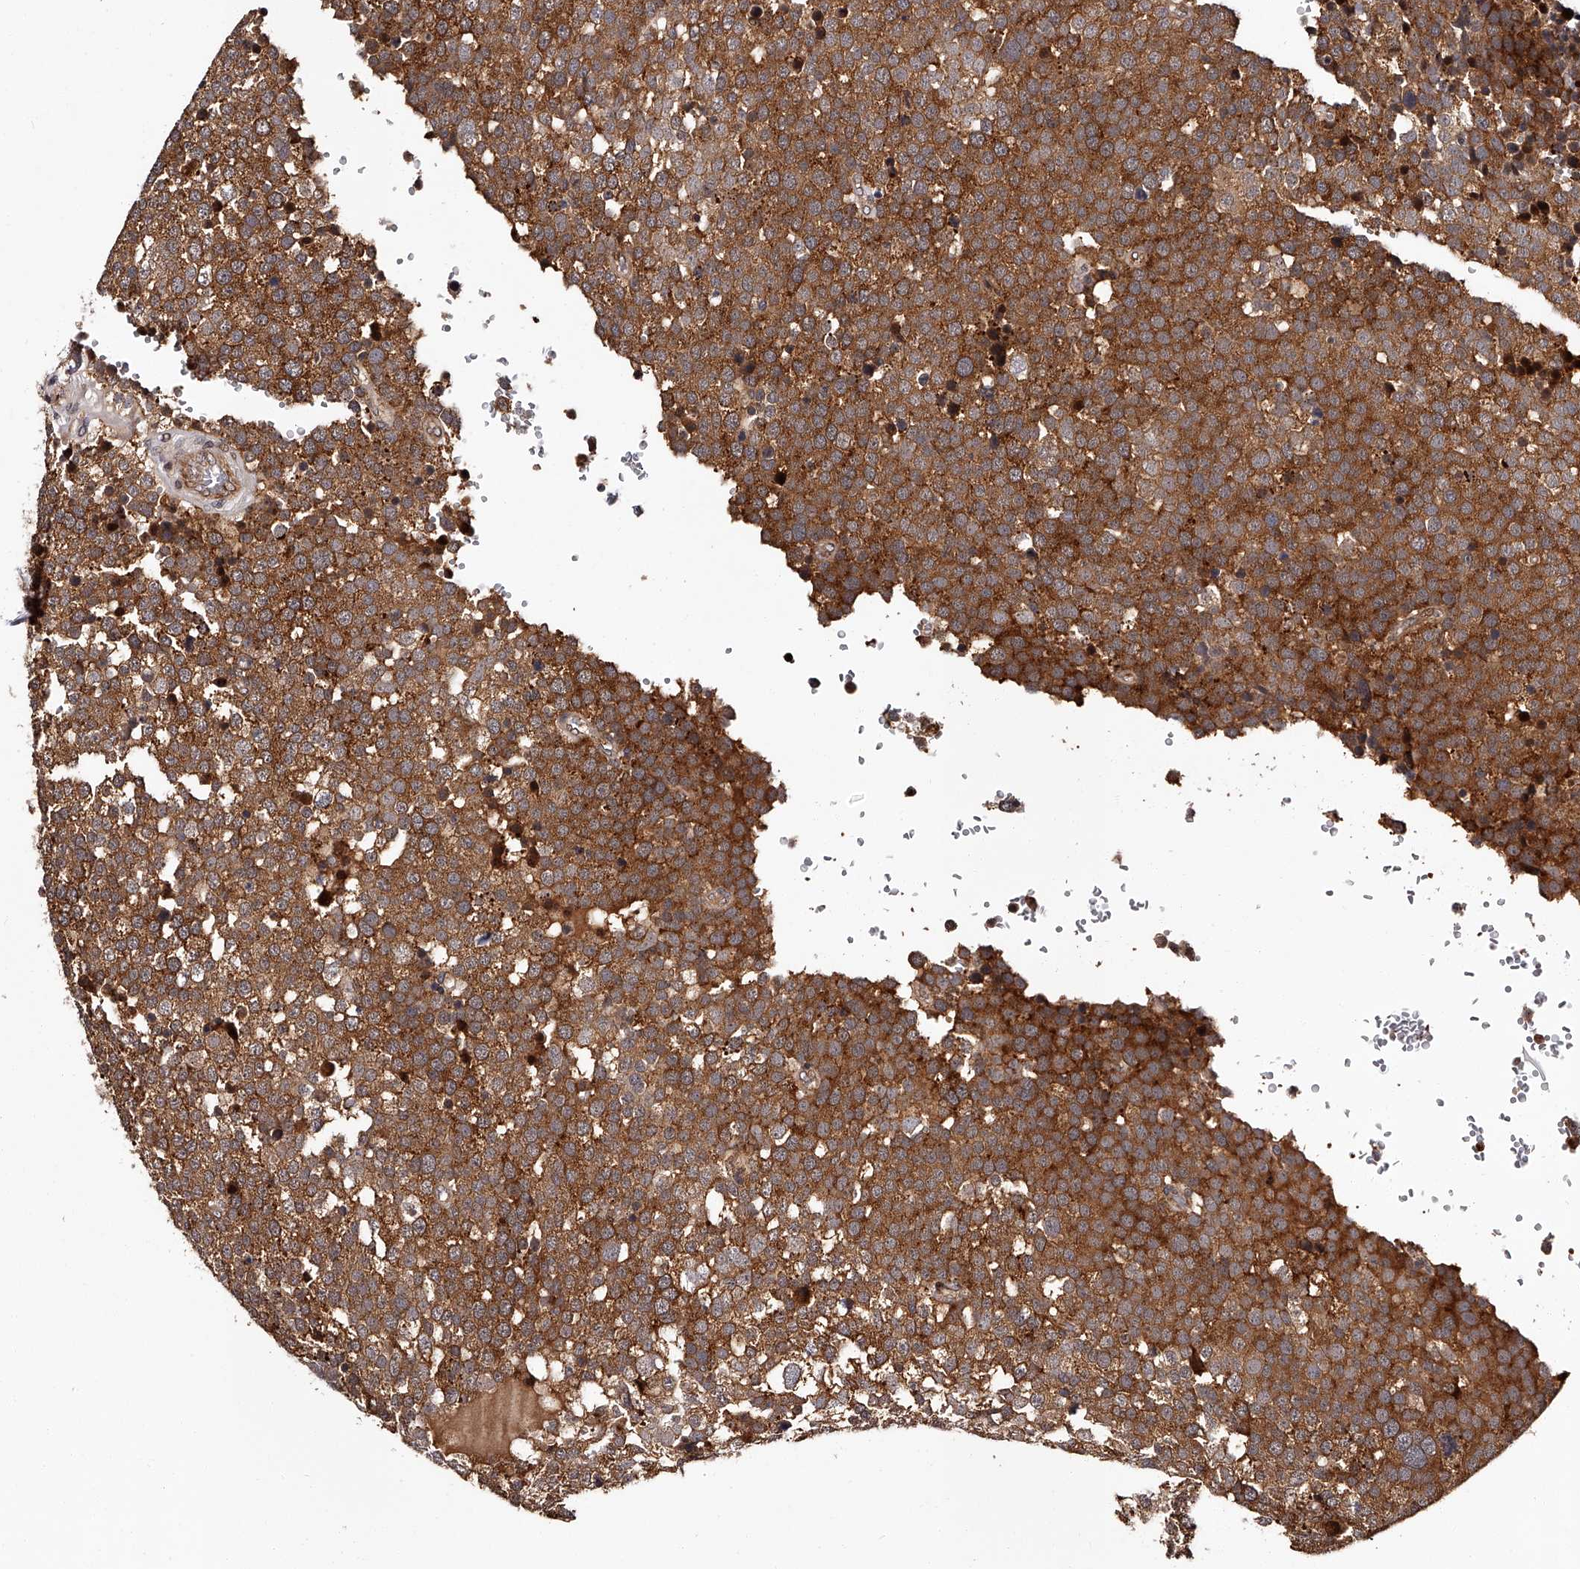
{"staining": {"intensity": "strong", "quantity": ">75%", "location": "cytoplasmic/membranous"}, "tissue": "testis cancer", "cell_type": "Tumor cells", "image_type": "cancer", "snomed": [{"axis": "morphology", "description": "Seminoma, NOS"}, {"axis": "topography", "description": "Testis"}], "caption": "Brown immunohistochemical staining in human testis cancer shows strong cytoplasmic/membranous positivity in approximately >75% of tumor cells. The staining was performed using DAB to visualize the protein expression in brown, while the nuclei were stained in blue with hematoxylin (Magnification: 20x).", "gene": "RSC1A1", "patient": {"sex": "male", "age": 71}}